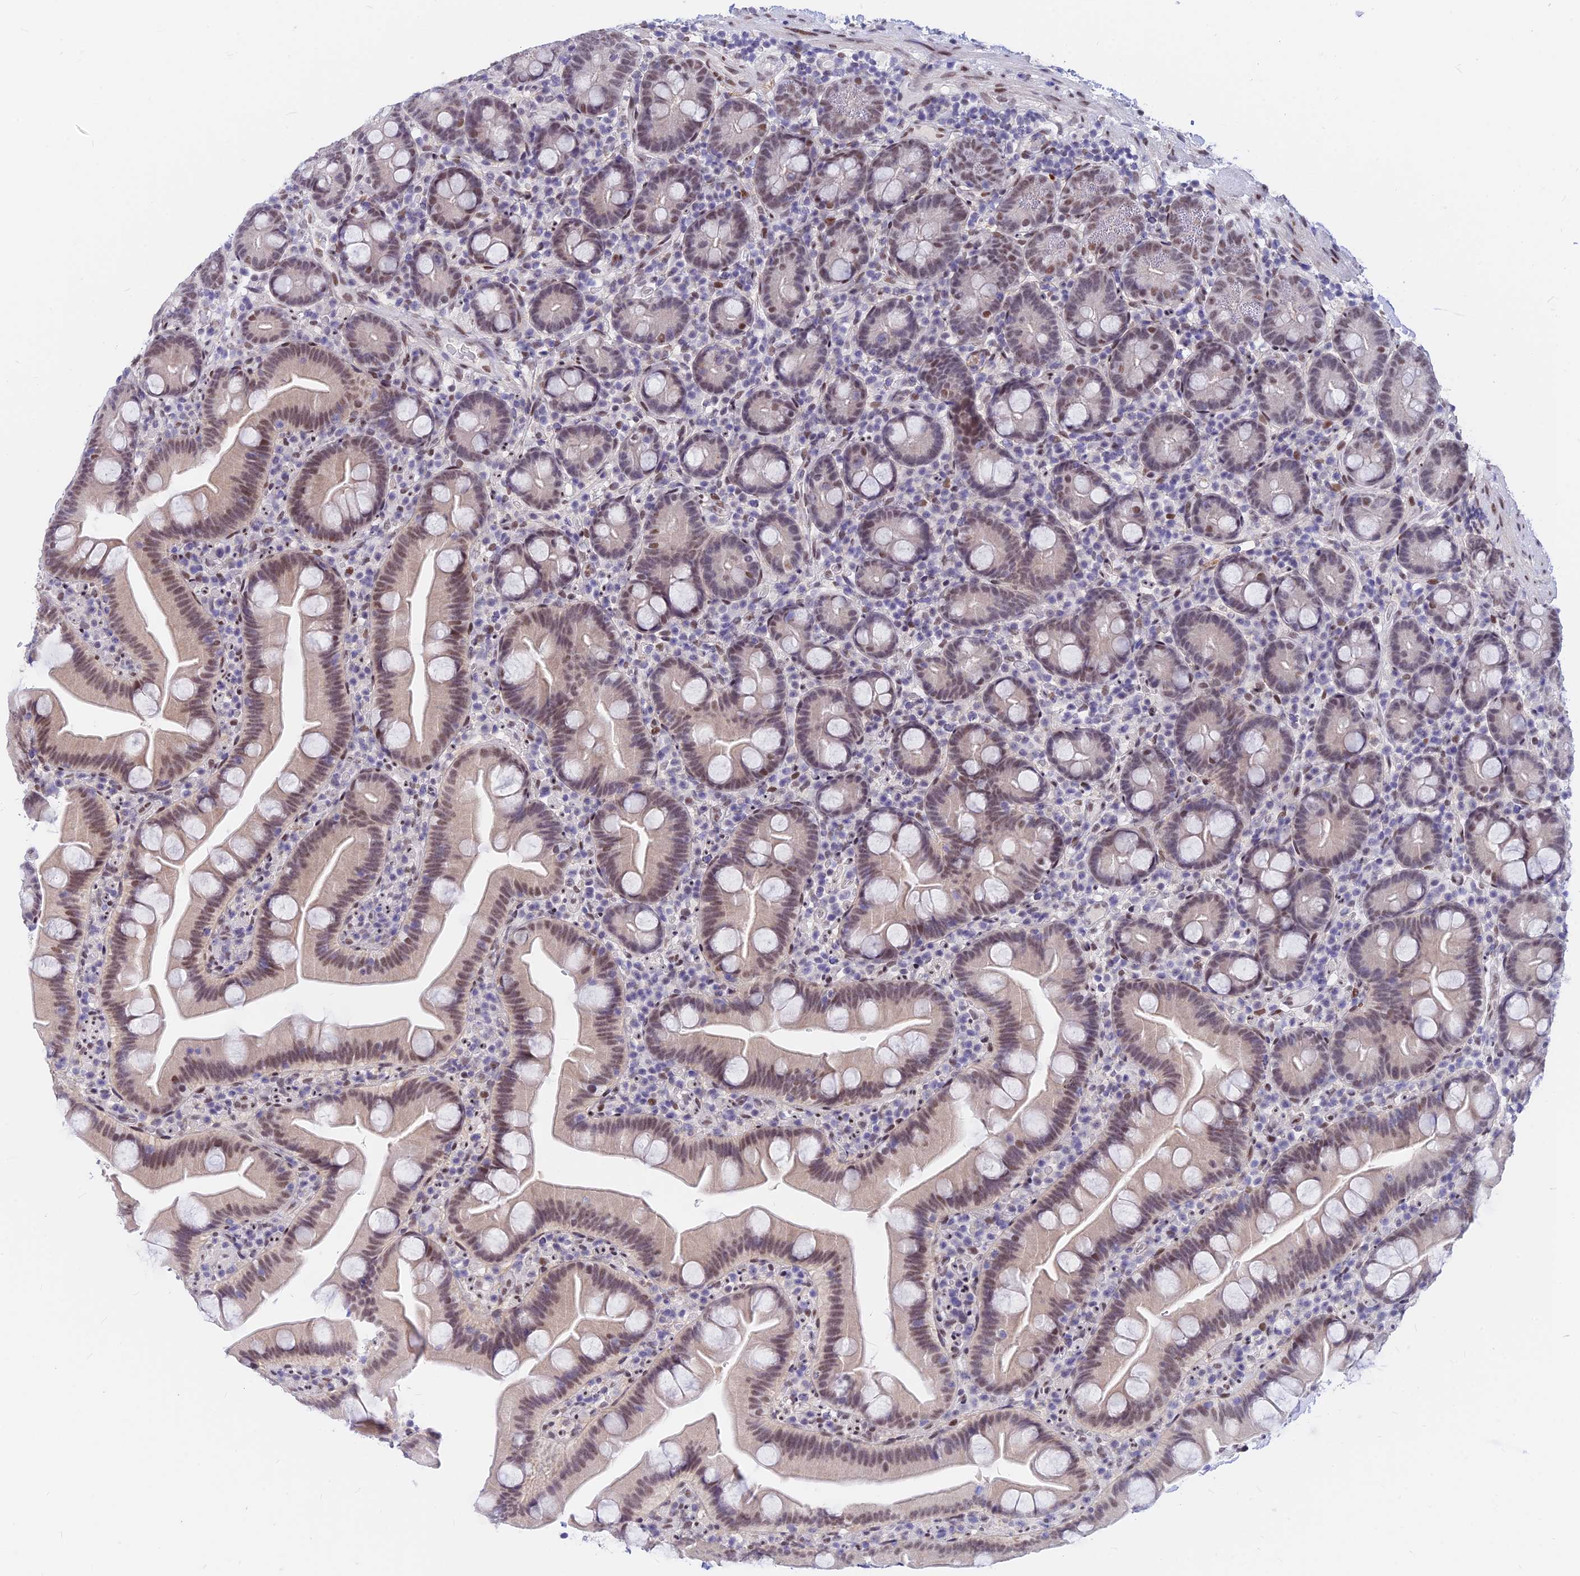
{"staining": {"intensity": "moderate", "quantity": ">75%", "location": "nuclear"}, "tissue": "small intestine", "cell_type": "Glandular cells", "image_type": "normal", "snomed": [{"axis": "morphology", "description": "Normal tissue, NOS"}, {"axis": "topography", "description": "Small intestine"}], "caption": "Approximately >75% of glandular cells in unremarkable small intestine reveal moderate nuclear protein staining as visualized by brown immunohistochemical staining.", "gene": "KCTD13", "patient": {"sex": "female", "age": 68}}